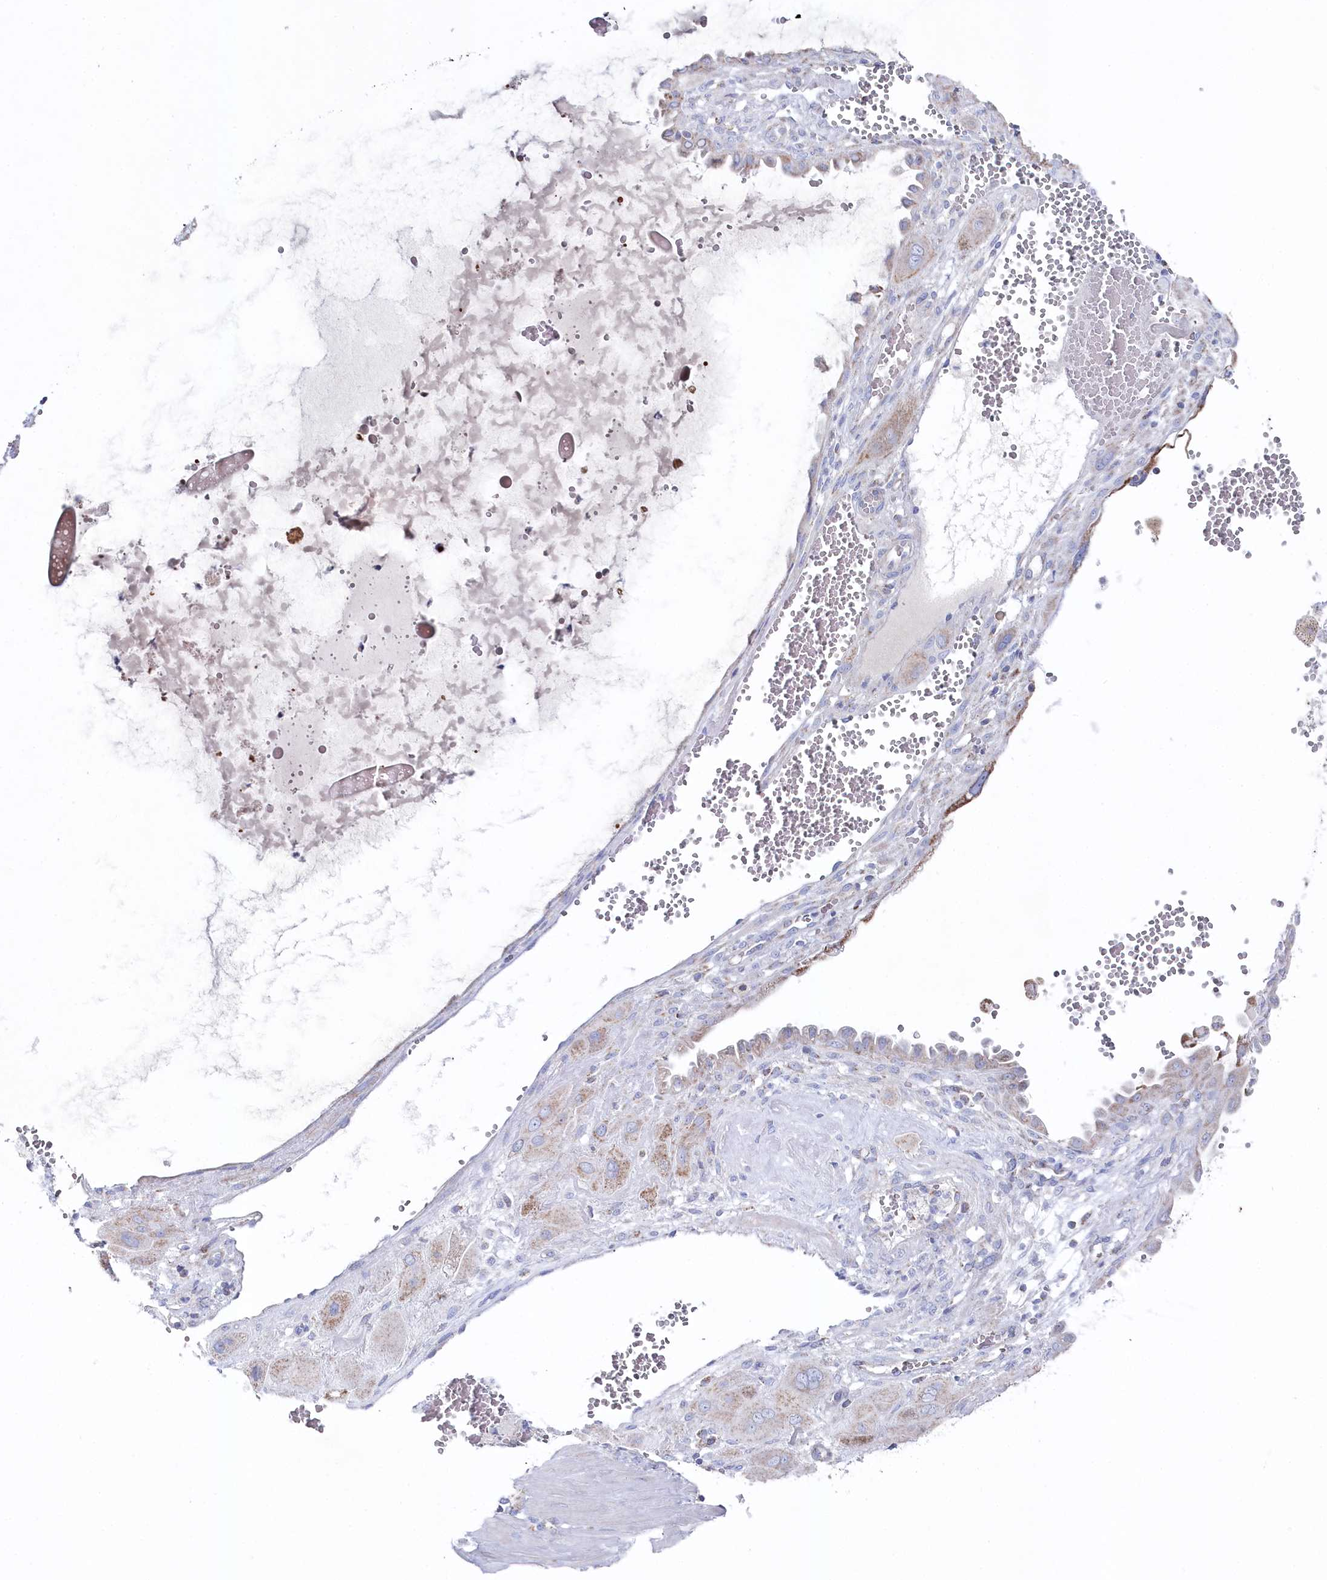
{"staining": {"intensity": "moderate", "quantity": "<25%", "location": "cytoplasmic/membranous"}, "tissue": "cervical cancer", "cell_type": "Tumor cells", "image_type": "cancer", "snomed": [{"axis": "morphology", "description": "Squamous cell carcinoma, NOS"}, {"axis": "topography", "description": "Cervix"}], "caption": "Protein expression analysis of human cervical cancer (squamous cell carcinoma) reveals moderate cytoplasmic/membranous expression in approximately <25% of tumor cells.", "gene": "GLS2", "patient": {"sex": "female", "age": 34}}